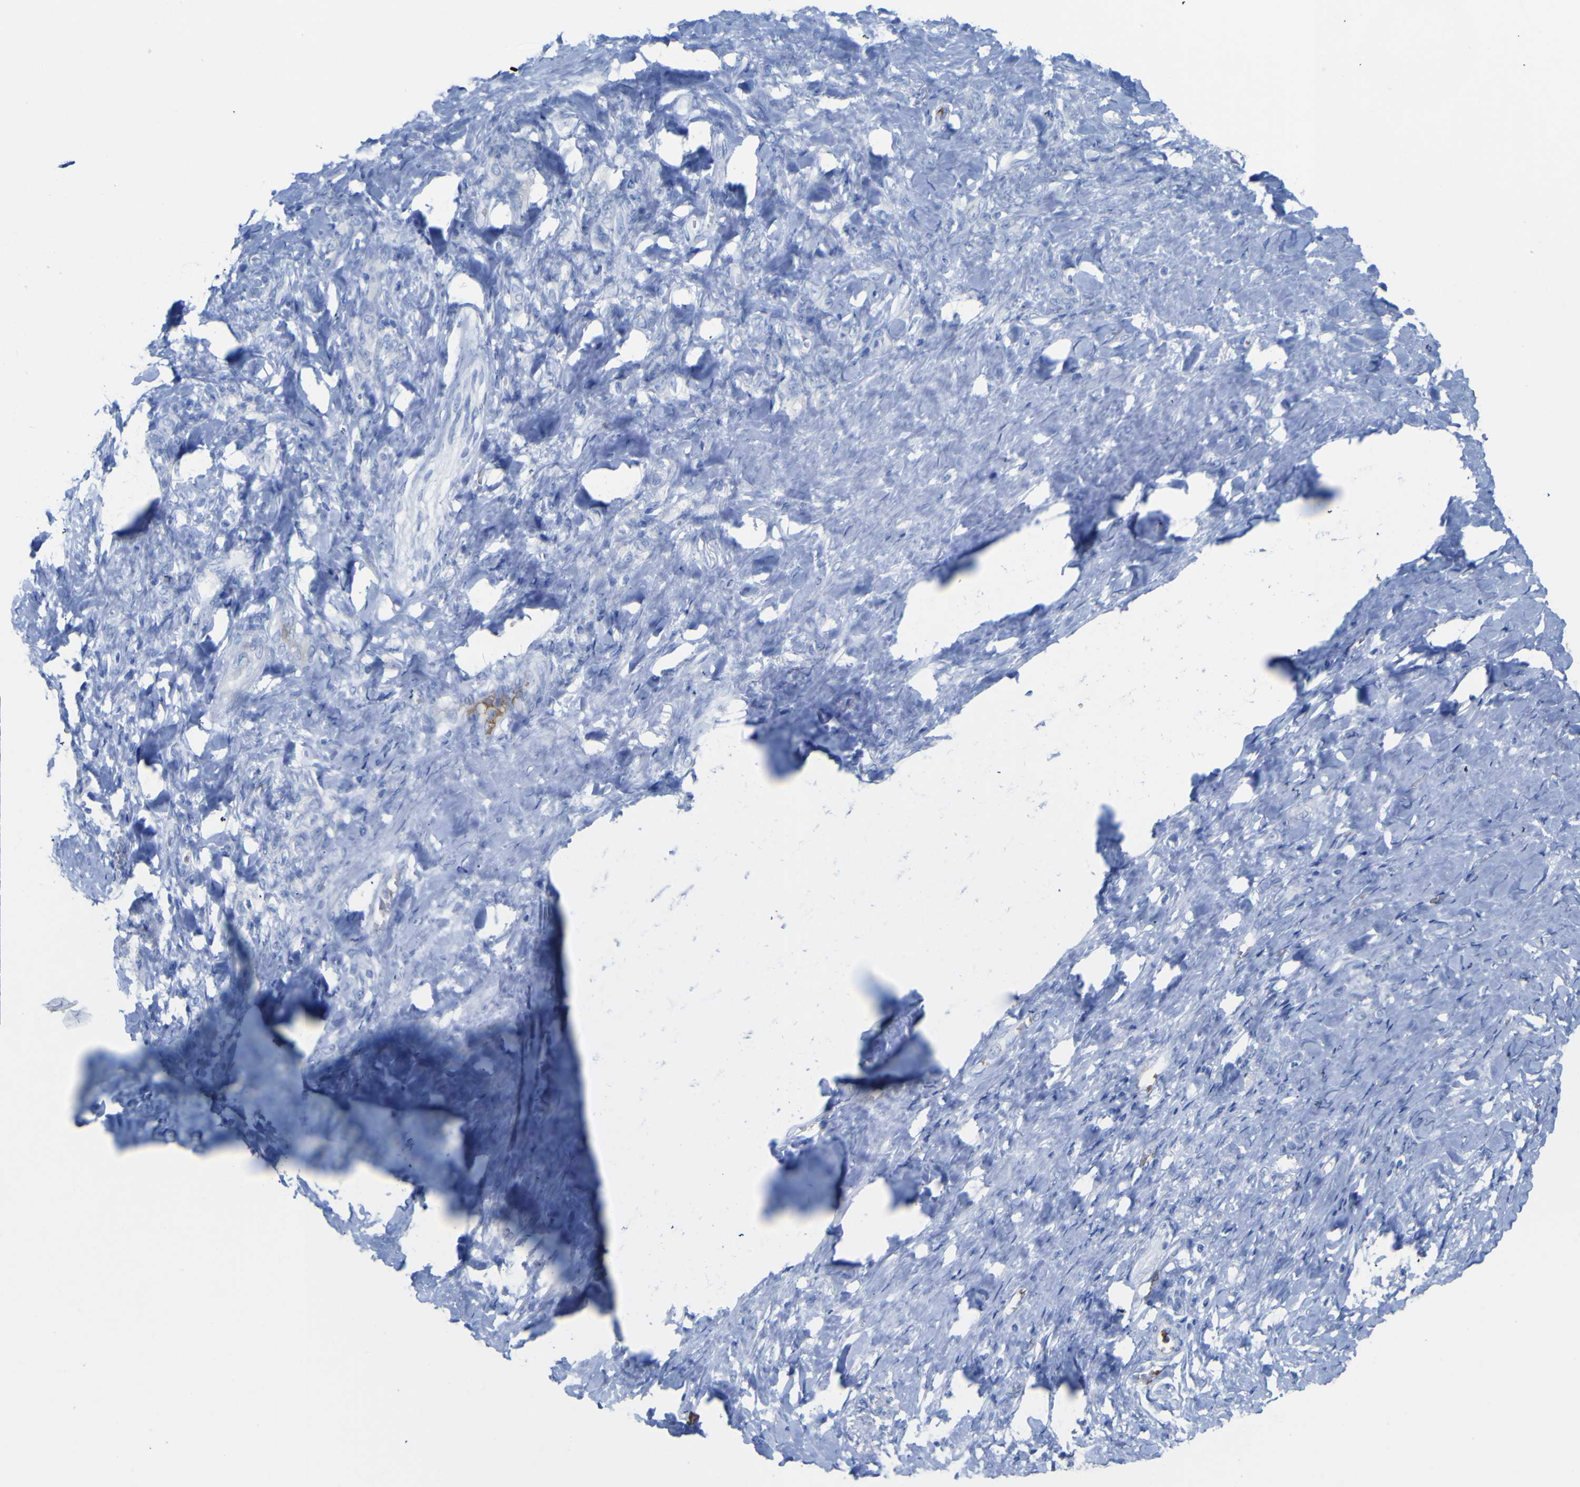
{"staining": {"intensity": "negative", "quantity": "none", "location": "none"}, "tissue": "stomach cancer", "cell_type": "Tumor cells", "image_type": "cancer", "snomed": [{"axis": "morphology", "description": "Adenocarcinoma, NOS"}, {"axis": "topography", "description": "Stomach"}], "caption": "Tumor cells are negative for brown protein staining in adenocarcinoma (stomach).", "gene": "GCM1", "patient": {"sex": "male", "age": 82}}